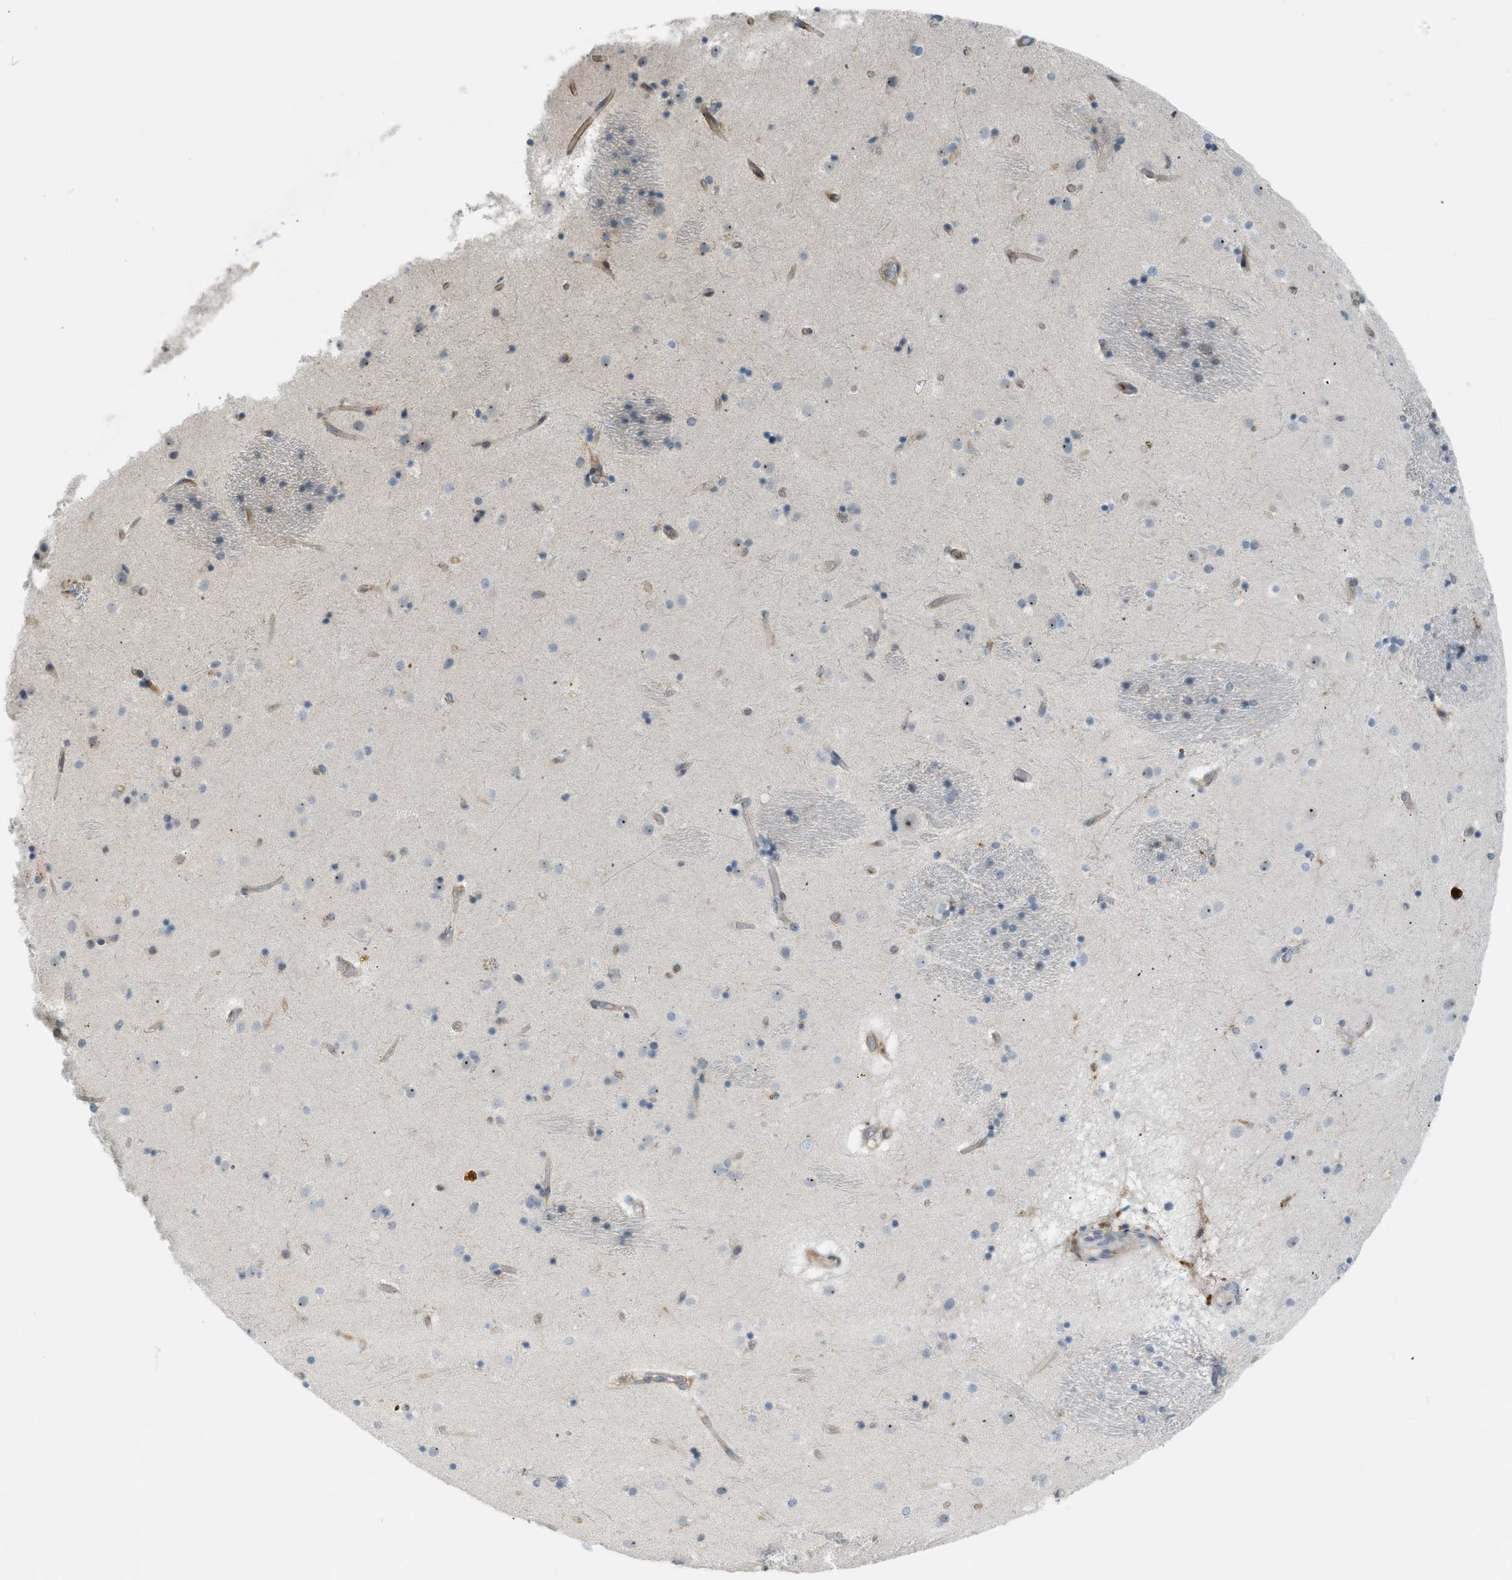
{"staining": {"intensity": "moderate", "quantity": "<25%", "location": "cytoplasmic/membranous"}, "tissue": "caudate", "cell_type": "Glial cells", "image_type": "normal", "snomed": [{"axis": "morphology", "description": "Normal tissue, NOS"}, {"axis": "topography", "description": "Lateral ventricle wall"}], "caption": "Immunohistochemical staining of benign caudate shows <25% levels of moderate cytoplasmic/membranous protein expression in approximately <25% of glial cells. Nuclei are stained in blue.", "gene": "ZNF408", "patient": {"sex": "male", "age": 70}}